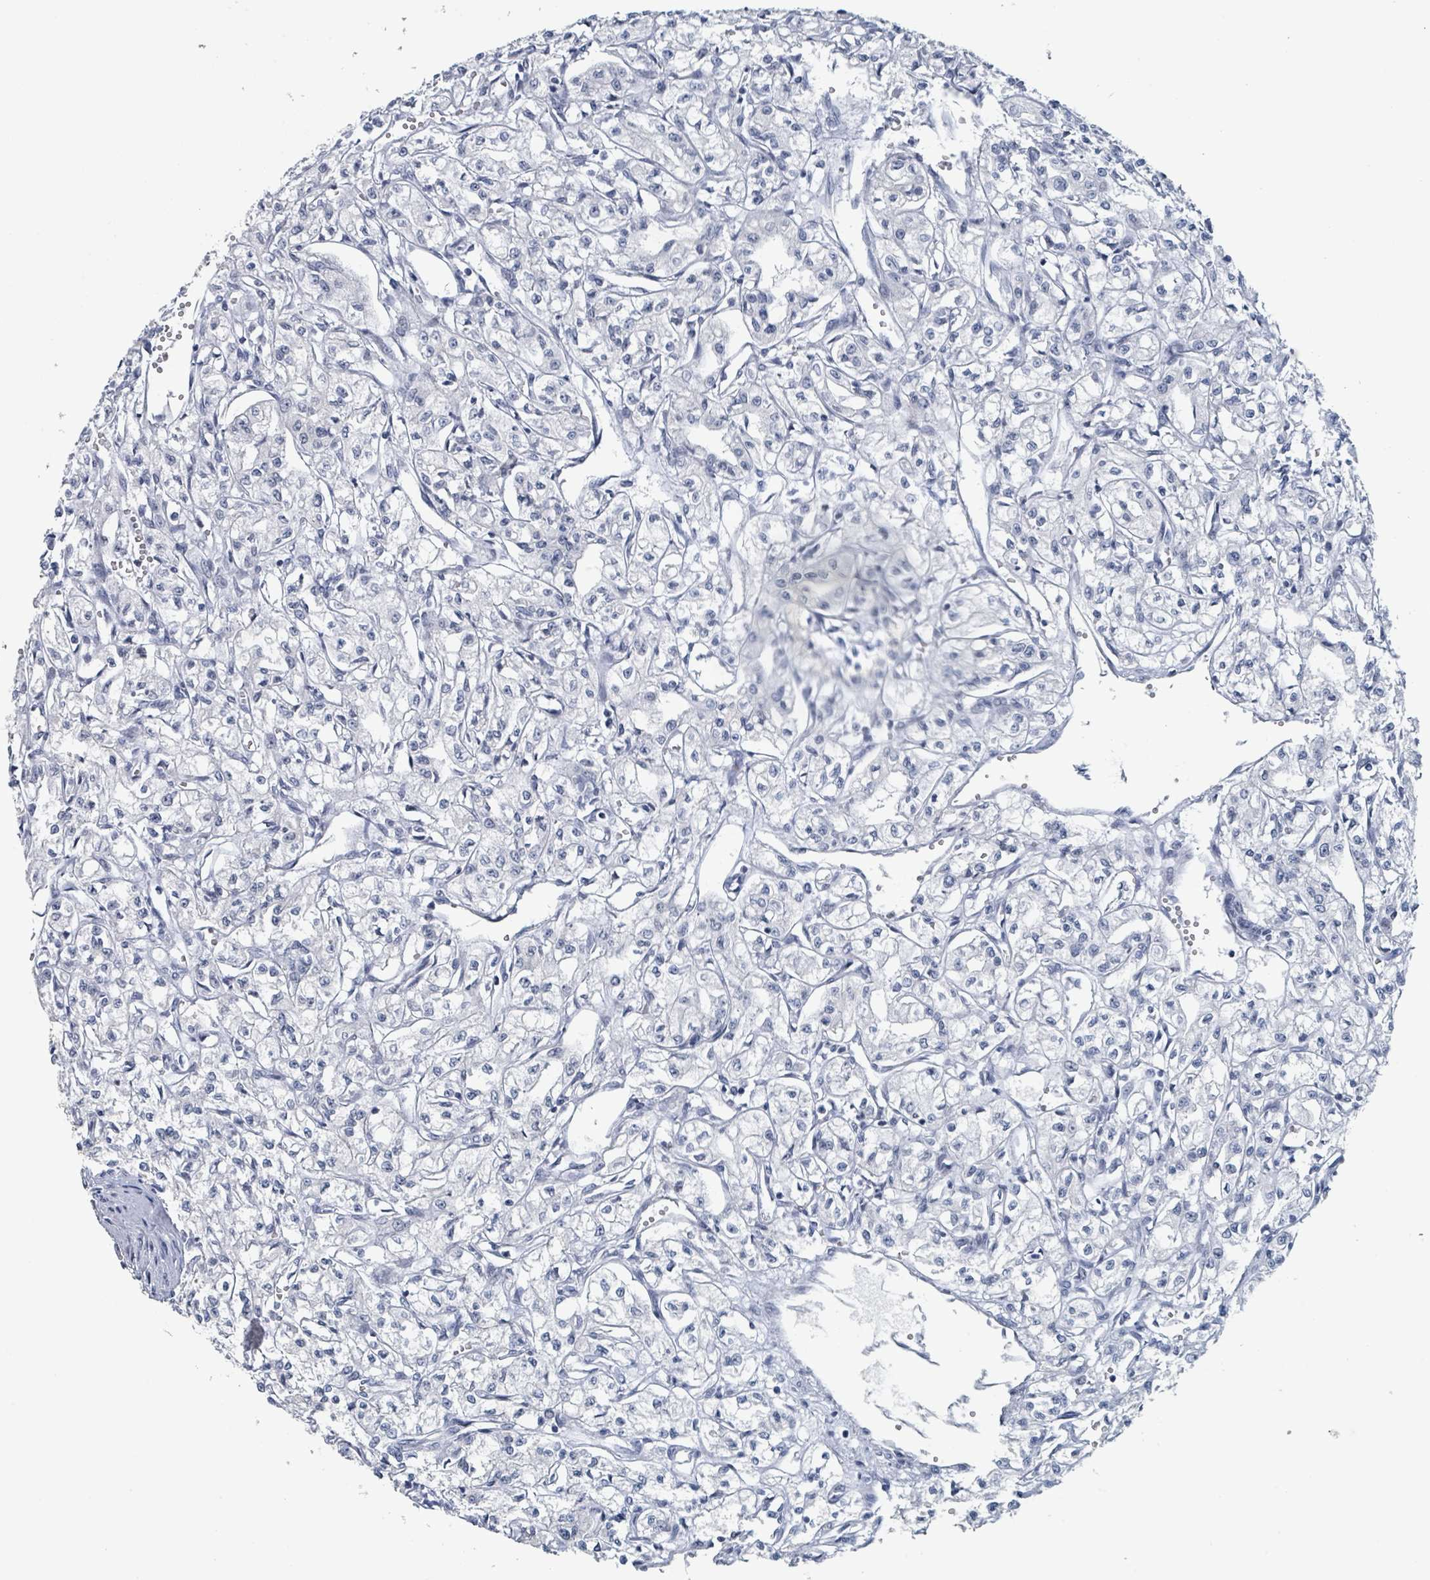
{"staining": {"intensity": "negative", "quantity": "none", "location": "none"}, "tissue": "renal cancer", "cell_type": "Tumor cells", "image_type": "cancer", "snomed": [{"axis": "morphology", "description": "Adenocarcinoma, NOS"}, {"axis": "topography", "description": "Kidney"}], "caption": "Tumor cells are negative for protein expression in human renal cancer. Nuclei are stained in blue.", "gene": "EHMT2", "patient": {"sex": "male", "age": 56}}